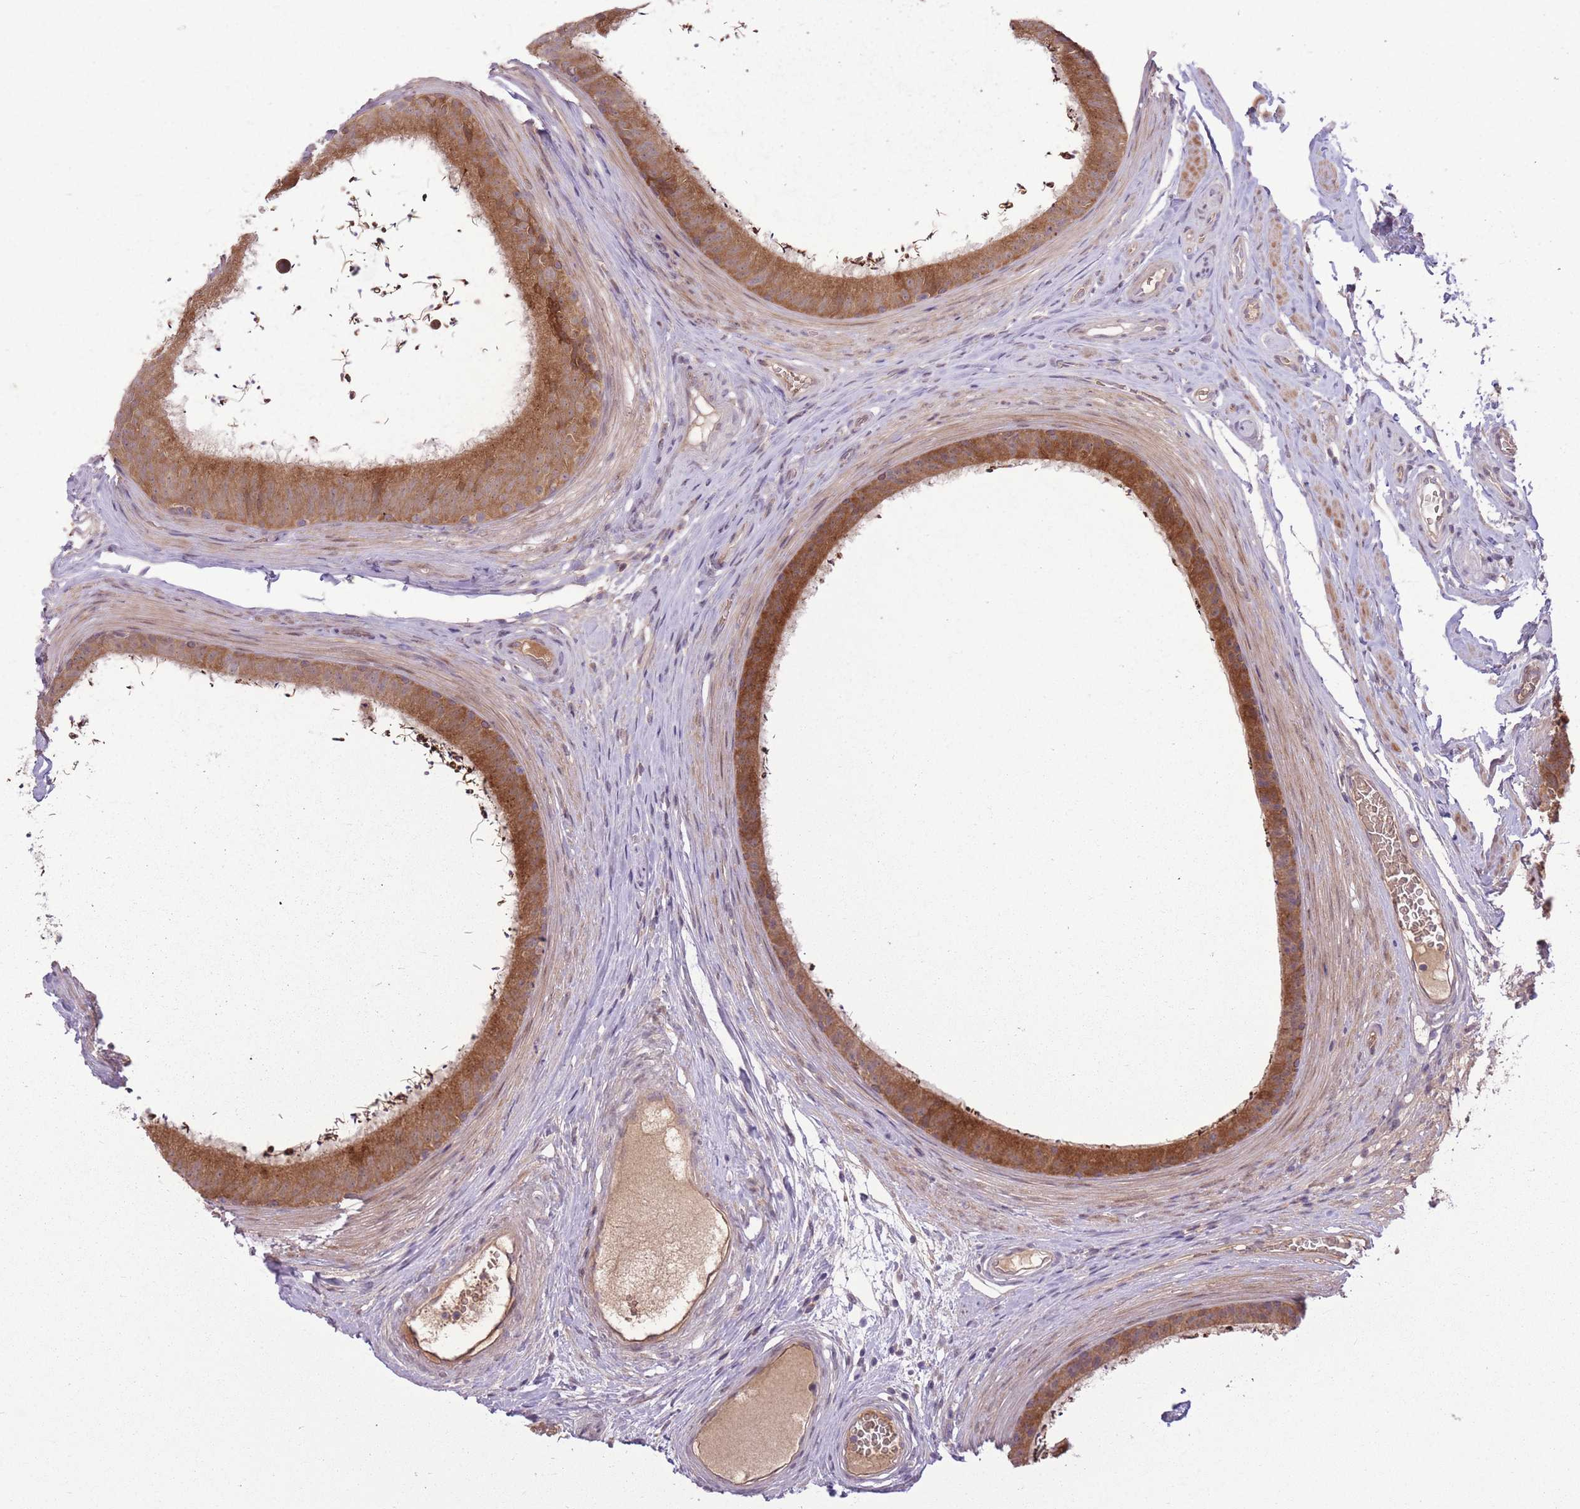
{"staining": {"intensity": "moderate", "quantity": ">75%", "location": "cytoplasmic/membranous"}, "tissue": "epididymis", "cell_type": "Glandular cells", "image_type": "normal", "snomed": [{"axis": "morphology", "description": "Normal tissue, NOS"}, {"axis": "topography", "description": "Testis"}, {"axis": "topography", "description": "Epididymis"}], "caption": "This micrograph demonstrates immunohistochemistry (IHC) staining of unremarkable human epididymis, with medium moderate cytoplasmic/membranous expression in about >75% of glandular cells.", "gene": "POLR3F", "patient": {"sex": "male", "age": 41}}